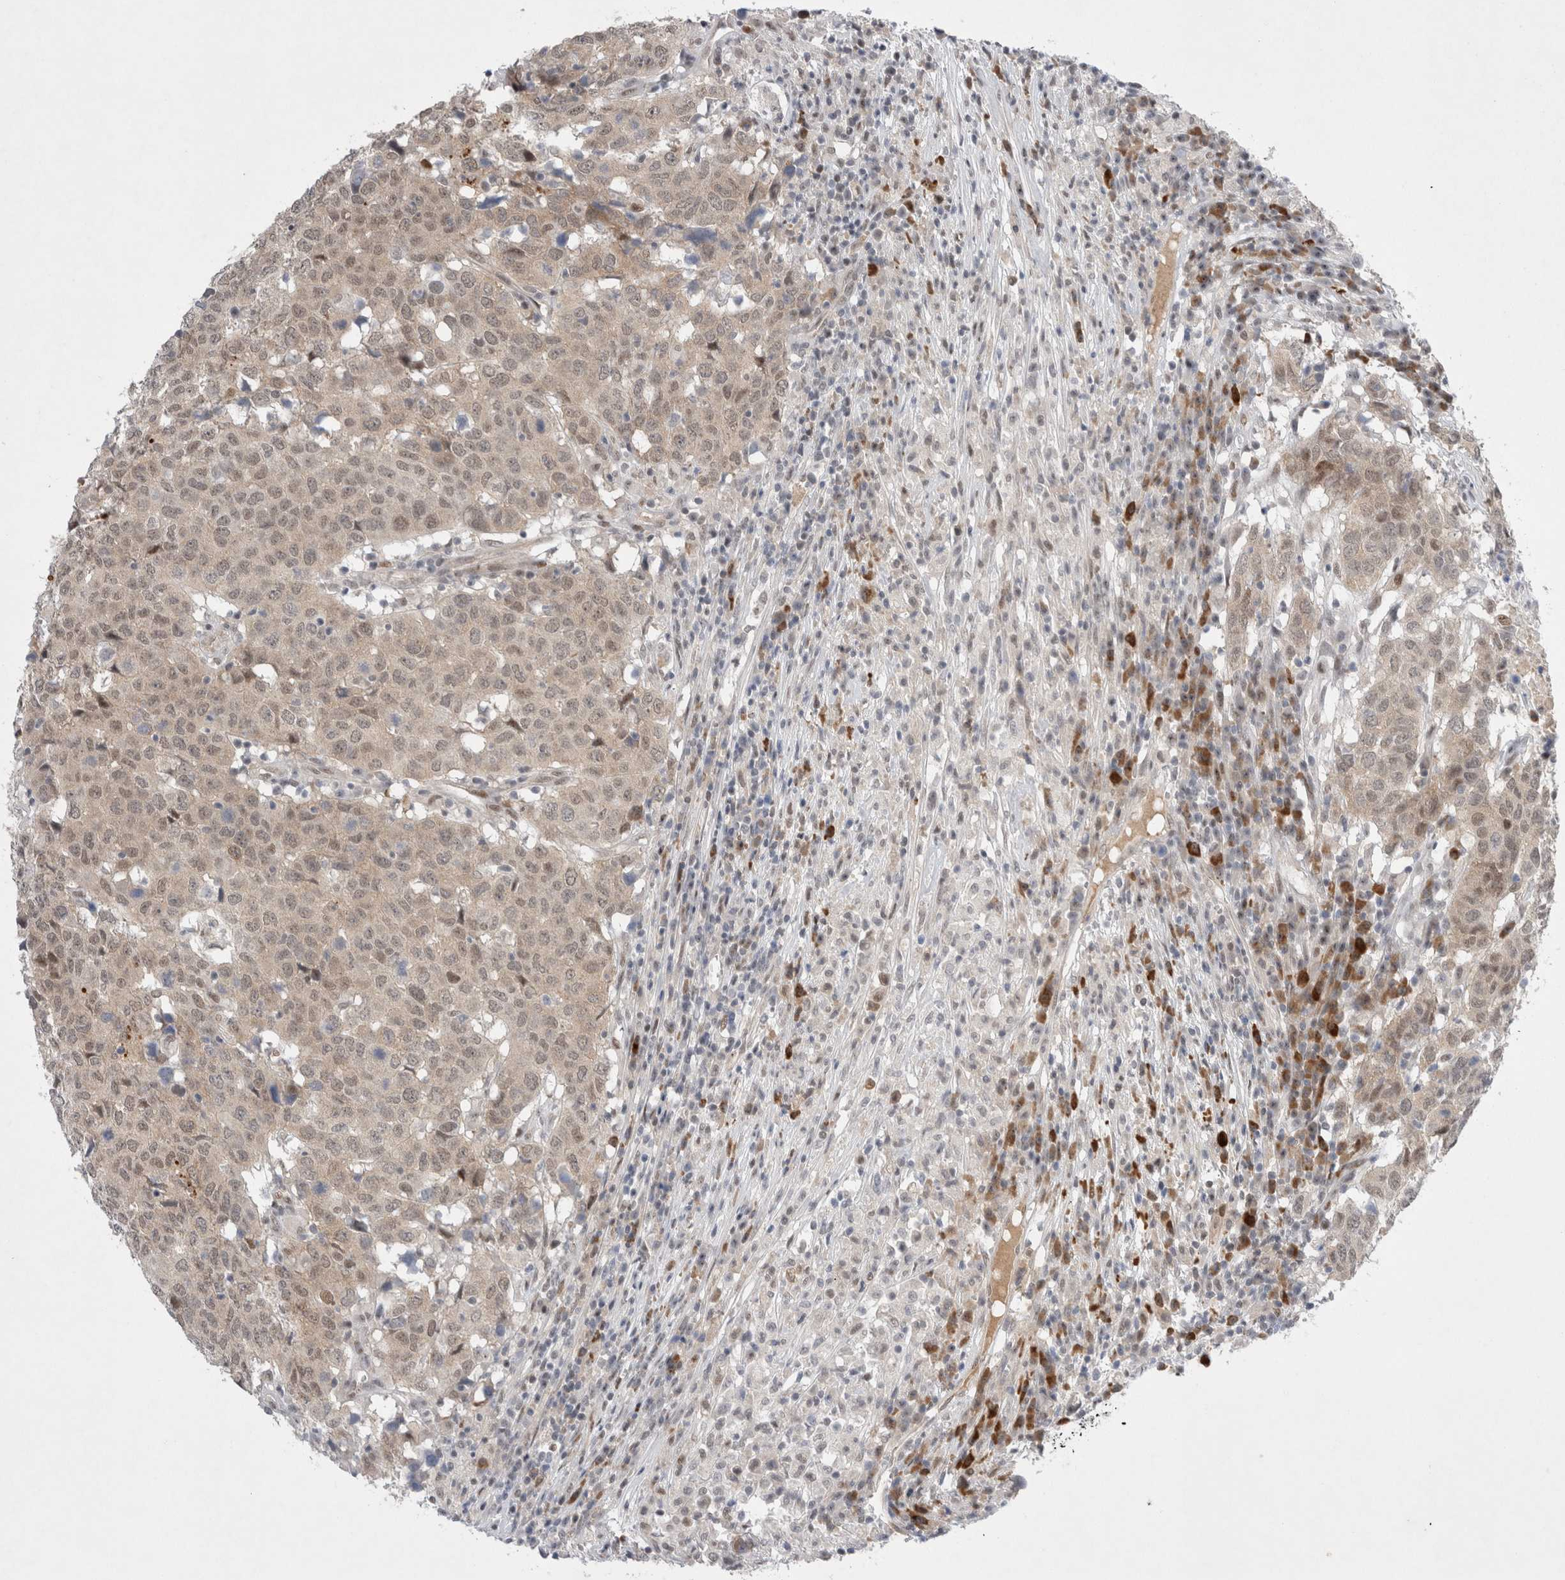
{"staining": {"intensity": "weak", "quantity": ">75%", "location": "nuclear"}, "tissue": "head and neck cancer", "cell_type": "Tumor cells", "image_type": "cancer", "snomed": [{"axis": "morphology", "description": "Squamous cell carcinoma, NOS"}, {"axis": "topography", "description": "Head-Neck"}], "caption": "Immunohistochemistry (DAB) staining of head and neck cancer (squamous cell carcinoma) exhibits weak nuclear protein expression in approximately >75% of tumor cells.", "gene": "WIPF2", "patient": {"sex": "male", "age": 66}}